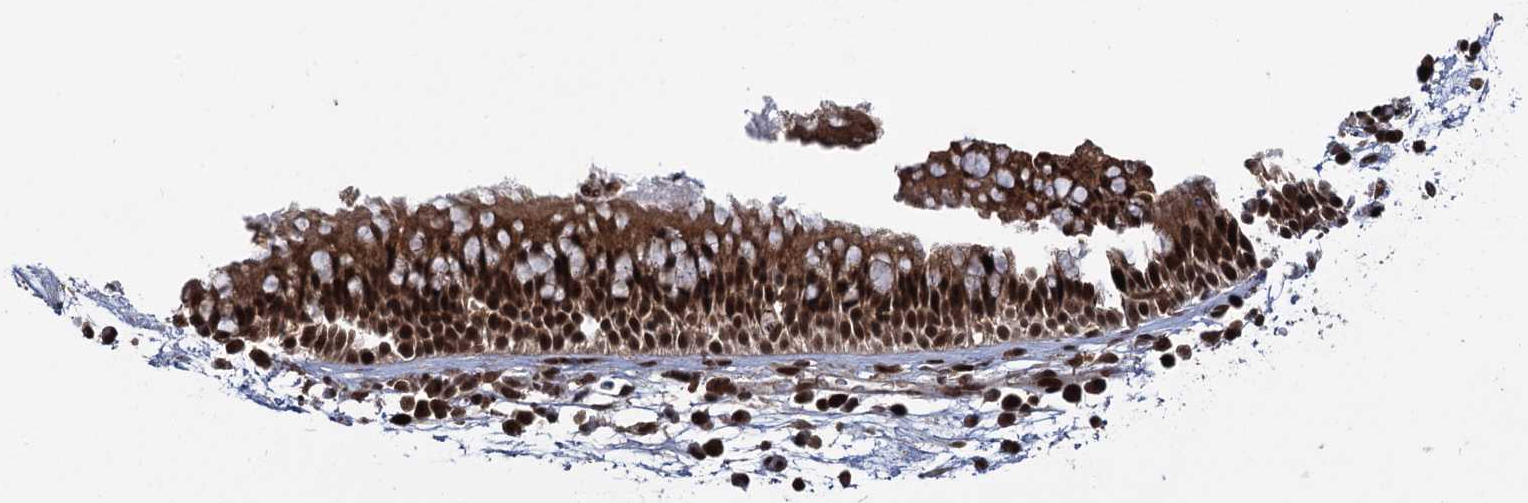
{"staining": {"intensity": "strong", "quantity": ">75%", "location": "cytoplasmic/membranous,nuclear"}, "tissue": "nasopharynx", "cell_type": "Respiratory epithelial cells", "image_type": "normal", "snomed": [{"axis": "morphology", "description": "Normal tissue, NOS"}, {"axis": "morphology", "description": "Inflammation, NOS"}, {"axis": "morphology", "description": "Malignant melanoma, Metastatic site"}, {"axis": "topography", "description": "Nasopharynx"}], "caption": "Protein staining by IHC displays strong cytoplasmic/membranous,nuclear staining in about >75% of respiratory epithelial cells in unremarkable nasopharynx. The staining was performed using DAB to visualize the protein expression in brown, while the nuclei were stained in blue with hematoxylin (Magnification: 20x).", "gene": "ZNF169", "patient": {"sex": "male", "age": 70}}